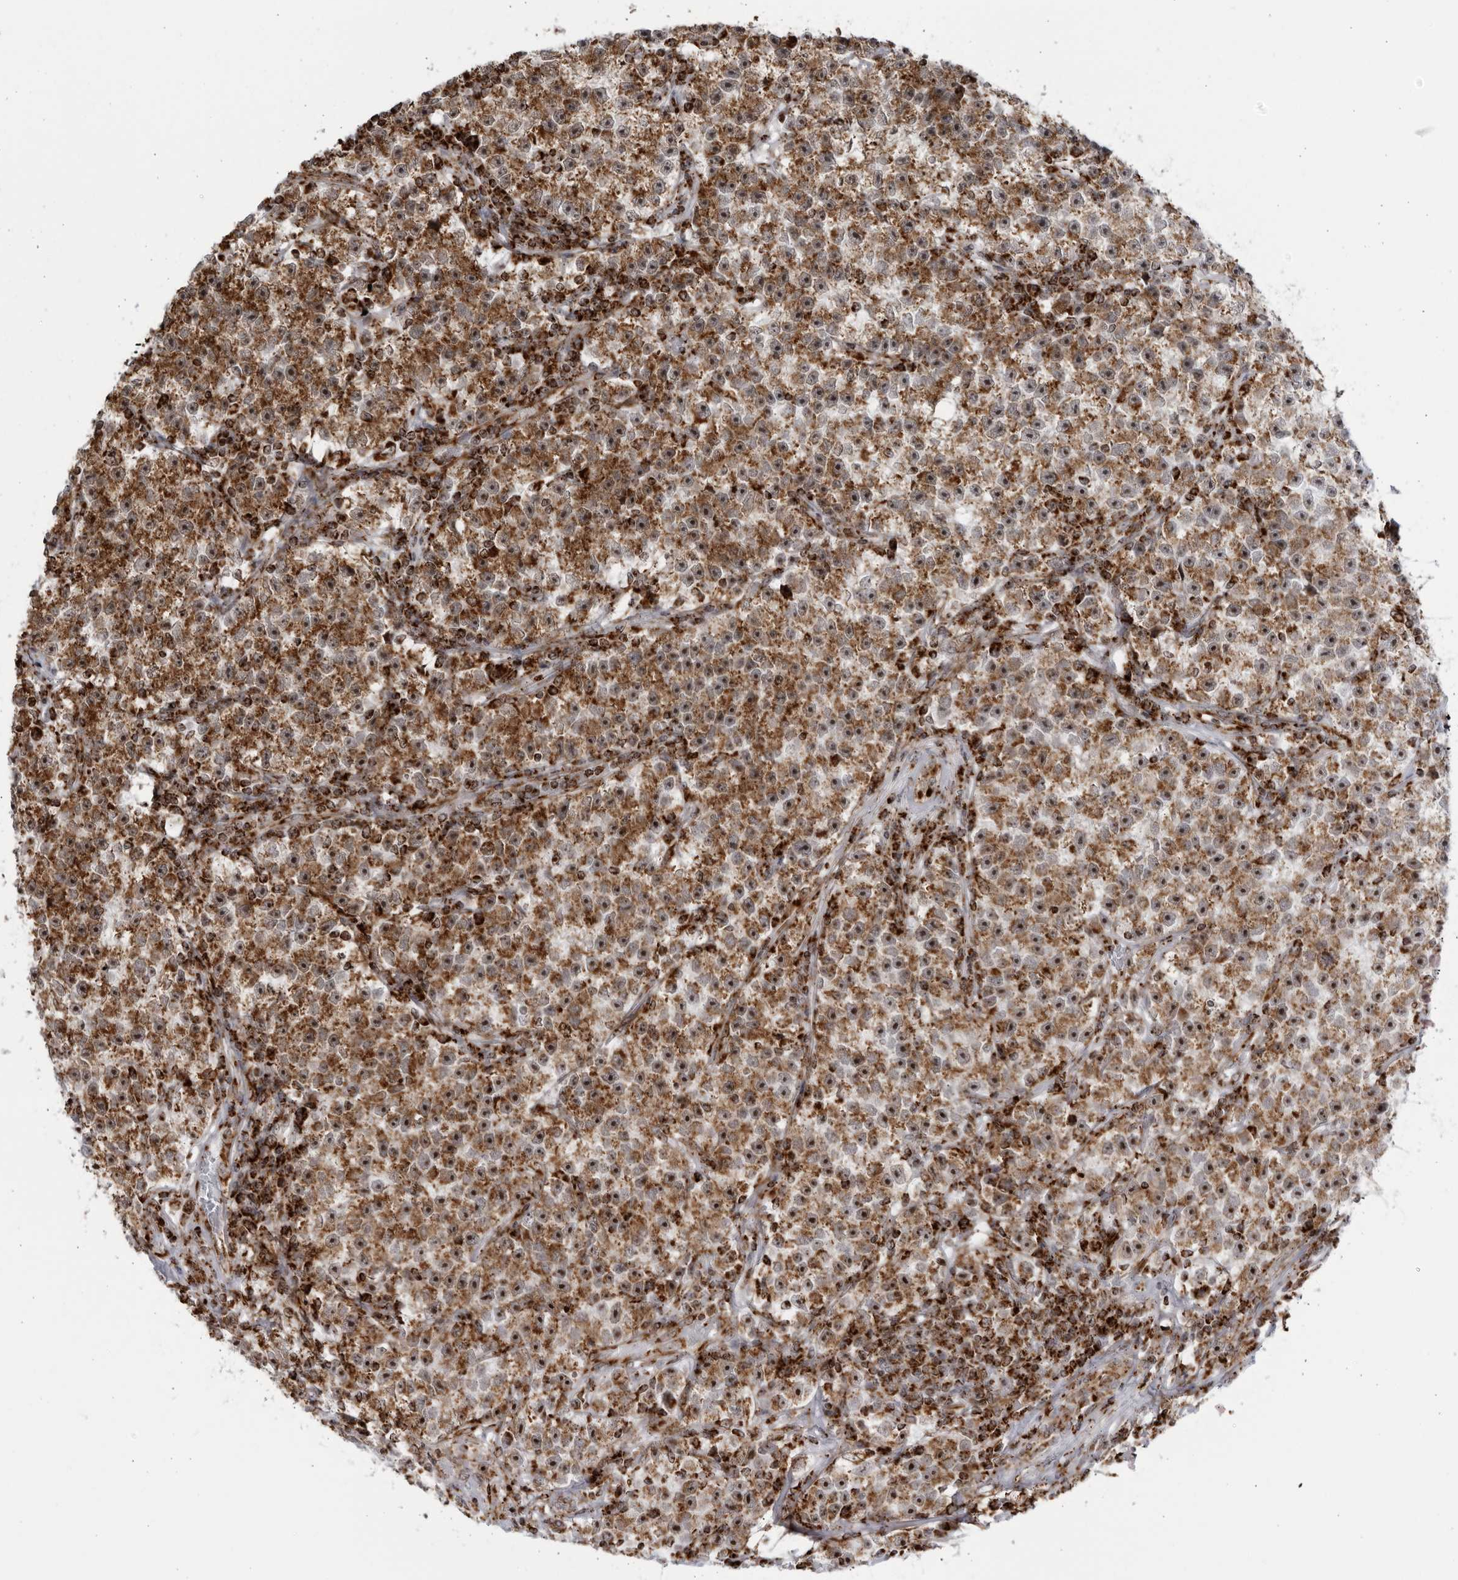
{"staining": {"intensity": "strong", "quantity": ">75%", "location": "cytoplasmic/membranous,nuclear"}, "tissue": "testis cancer", "cell_type": "Tumor cells", "image_type": "cancer", "snomed": [{"axis": "morphology", "description": "Seminoma, NOS"}, {"axis": "topography", "description": "Testis"}], "caption": "Immunohistochemical staining of human testis cancer (seminoma) shows strong cytoplasmic/membranous and nuclear protein staining in about >75% of tumor cells. (DAB (3,3'-diaminobenzidine) IHC with brightfield microscopy, high magnification).", "gene": "RBM34", "patient": {"sex": "male", "age": 22}}